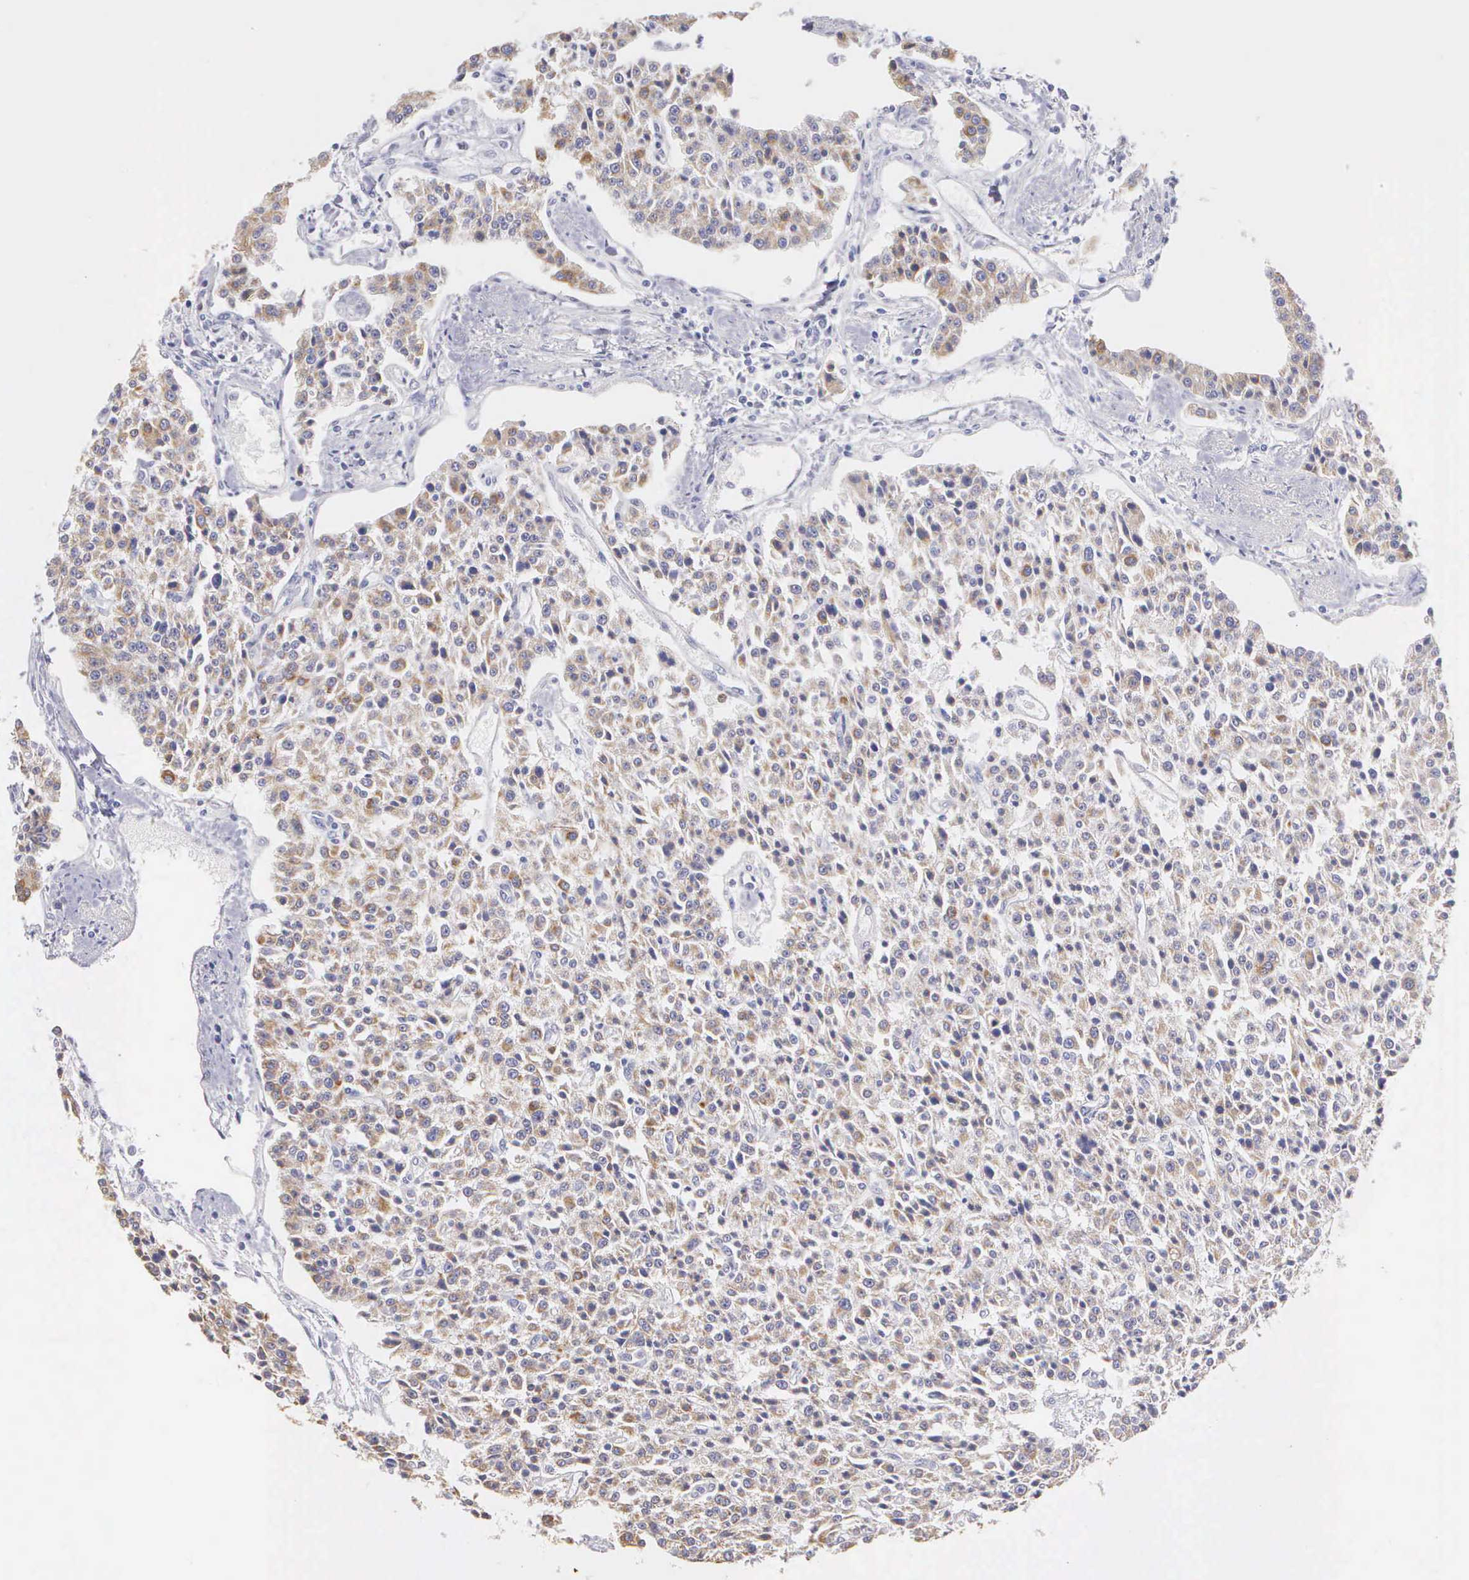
{"staining": {"intensity": "weak", "quantity": "25%-75%", "location": "cytoplasmic/membranous"}, "tissue": "carcinoid", "cell_type": "Tumor cells", "image_type": "cancer", "snomed": [{"axis": "morphology", "description": "Carcinoid, malignant, NOS"}, {"axis": "topography", "description": "Stomach"}], "caption": "An immunohistochemistry micrograph of neoplastic tissue is shown. Protein staining in brown labels weak cytoplasmic/membranous positivity in malignant carcinoid within tumor cells.", "gene": "KRT17", "patient": {"sex": "female", "age": 76}}